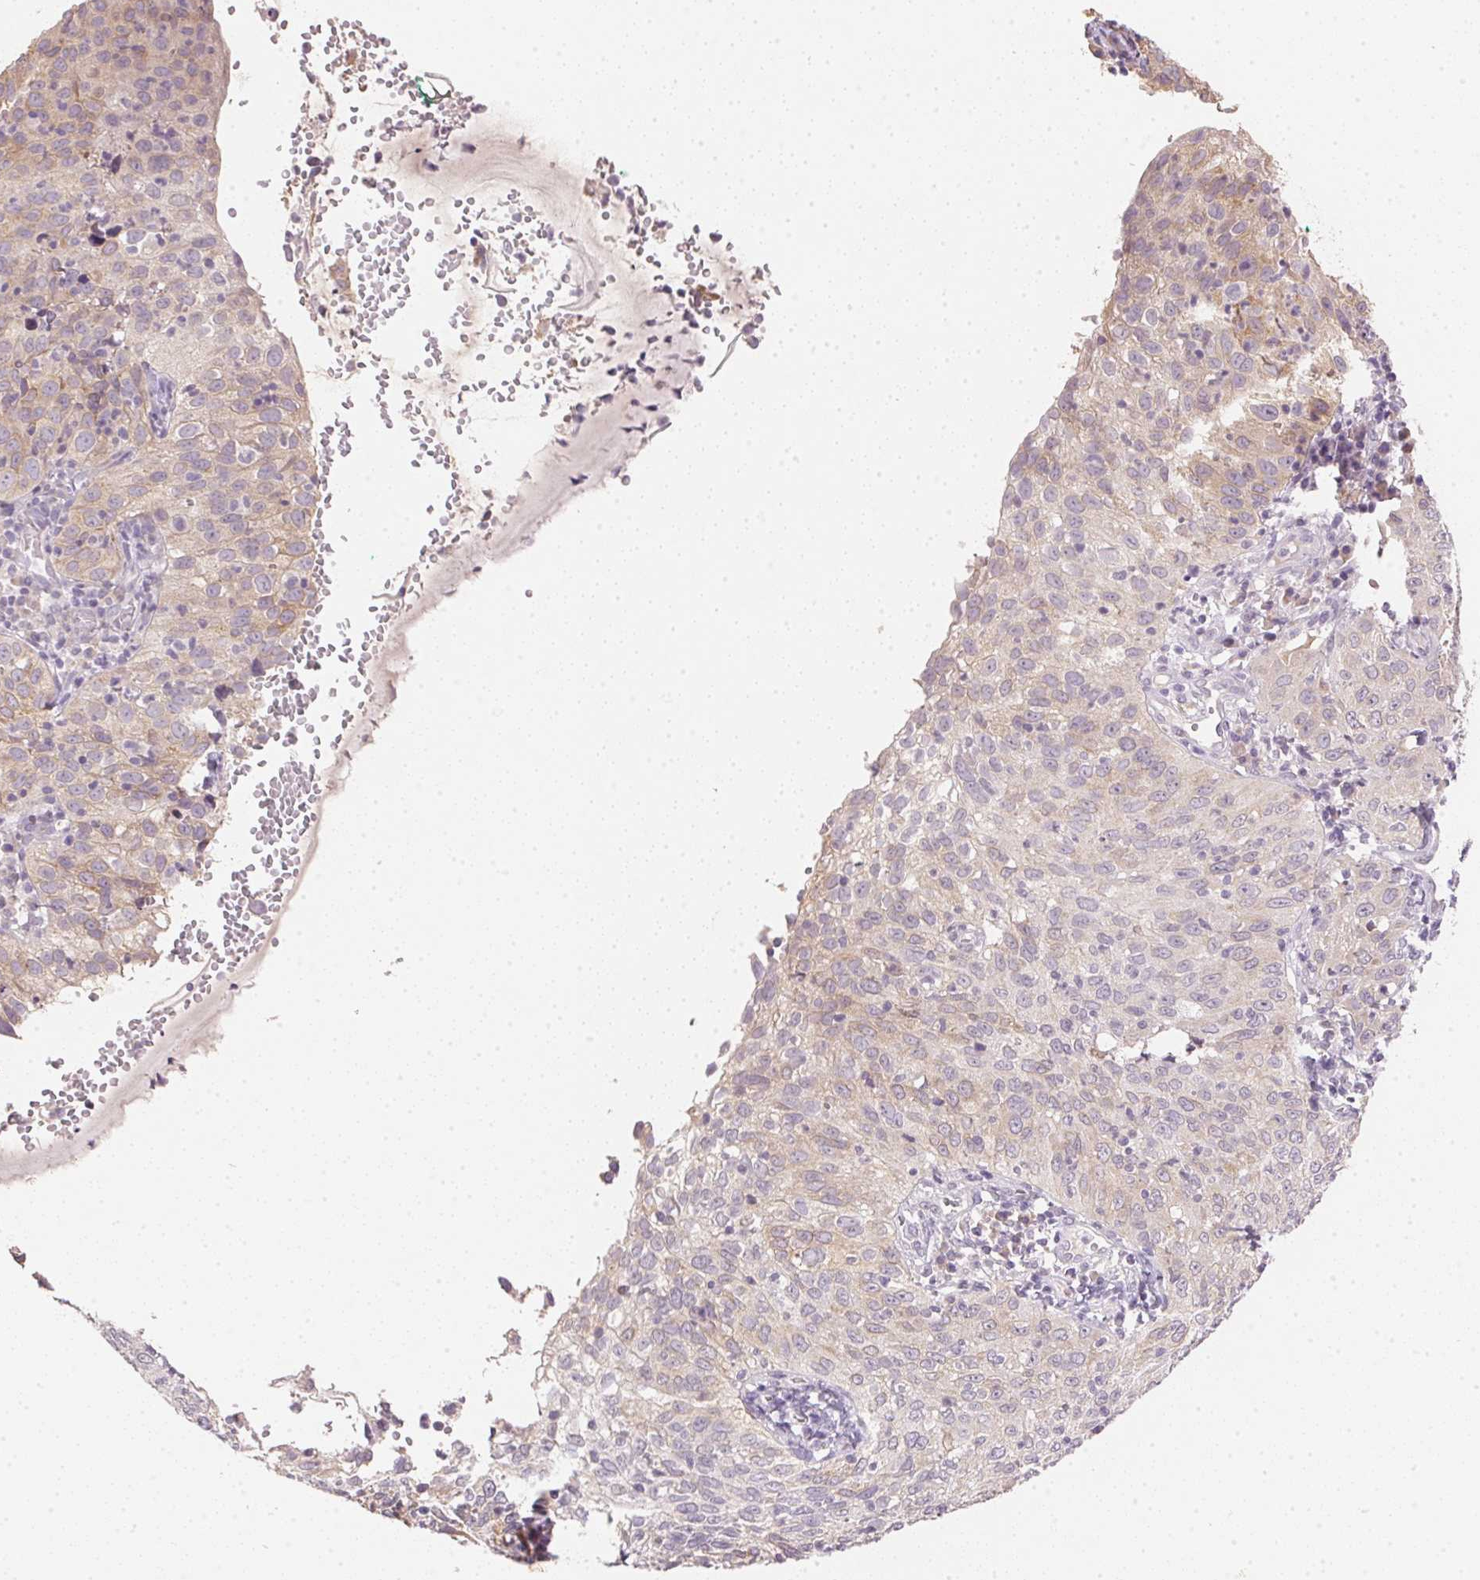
{"staining": {"intensity": "weak", "quantity": "25%-75%", "location": "cytoplasmic/membranous"}, "tissue": "cervical cancer", "cell_type": "Tumor cells", "image_type": "cancer", "snomed": [{"axis": "morphology", "description": "Squamous cell carcinoma, NOS"}, {"axis": "topography", "description": "Cervix"}], "caption": "A high-resolution photomicrograph shows immunohistochemistry staining of cervical squamous cell carcinoma, which exhibits weak cytoplasmic/membranous positivity in approximately 25%-75% of tumor cells. The protein of interest is stained brown, and the nuclei are stained in blue (DAB (3,3'-diaminobenzidine) IHC with brightfield microscopy, high magnification).", "gene": "DHCR24", "patient": {"sex": "female", "age": 52}}